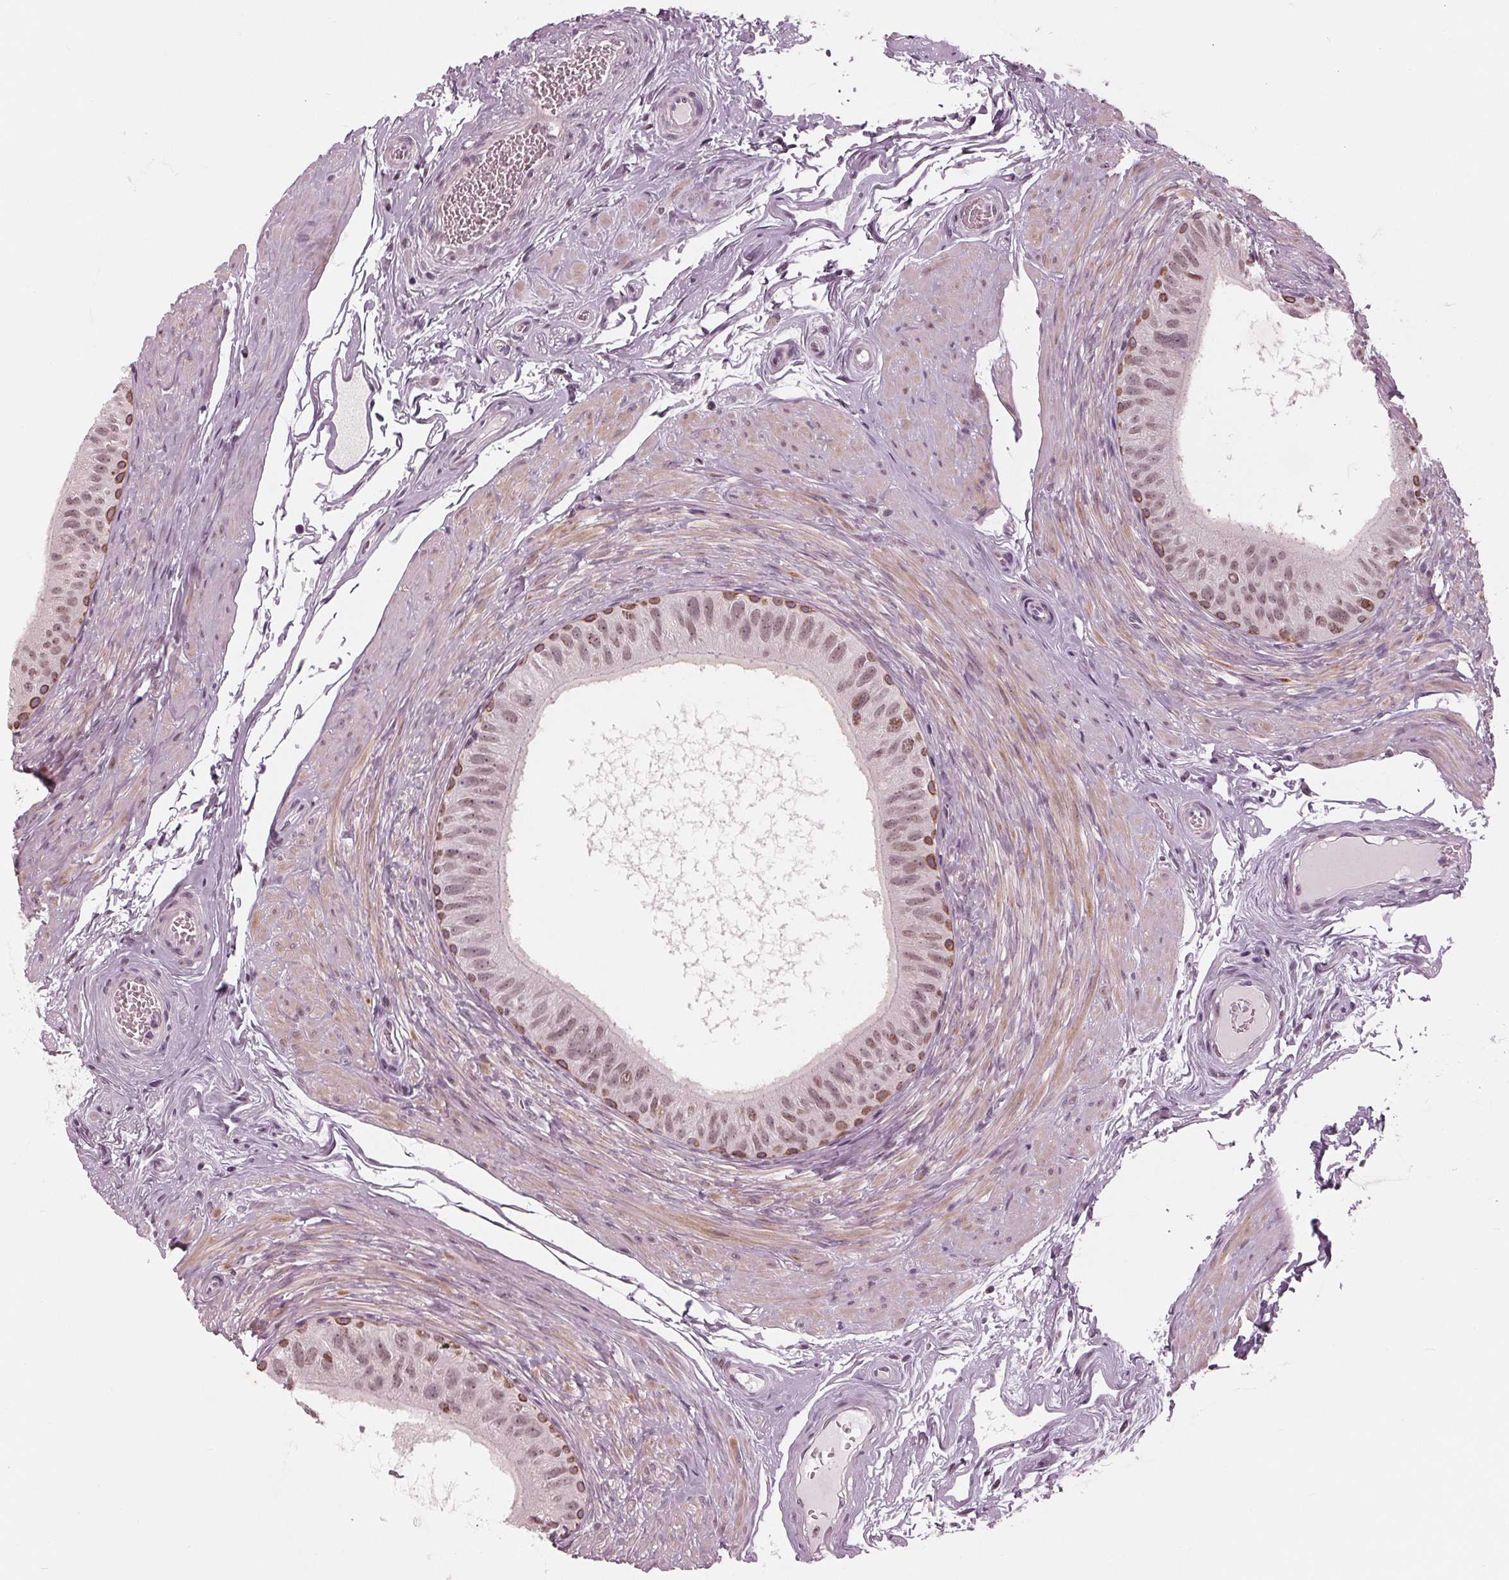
{"staining": {"intensity": "moderate", "quantity": "25%-75%", "location": "nuclear"}, "tissue": "epididymis", "cell_type": "Glandular cells", "image_type": "normal", "snomed": [{"axis": "morphology", "description": "Normal tissue, NOS"}, {"axis": "topography", "description": "Epididymis"}], "caption": "This is an image of immunohistochemistry staining of normal epididymis, which shows moderate staining in the nuclear of glandular cells.", "gene": "DNMT3L", "patient": {"sex": "male", "age": 36}}